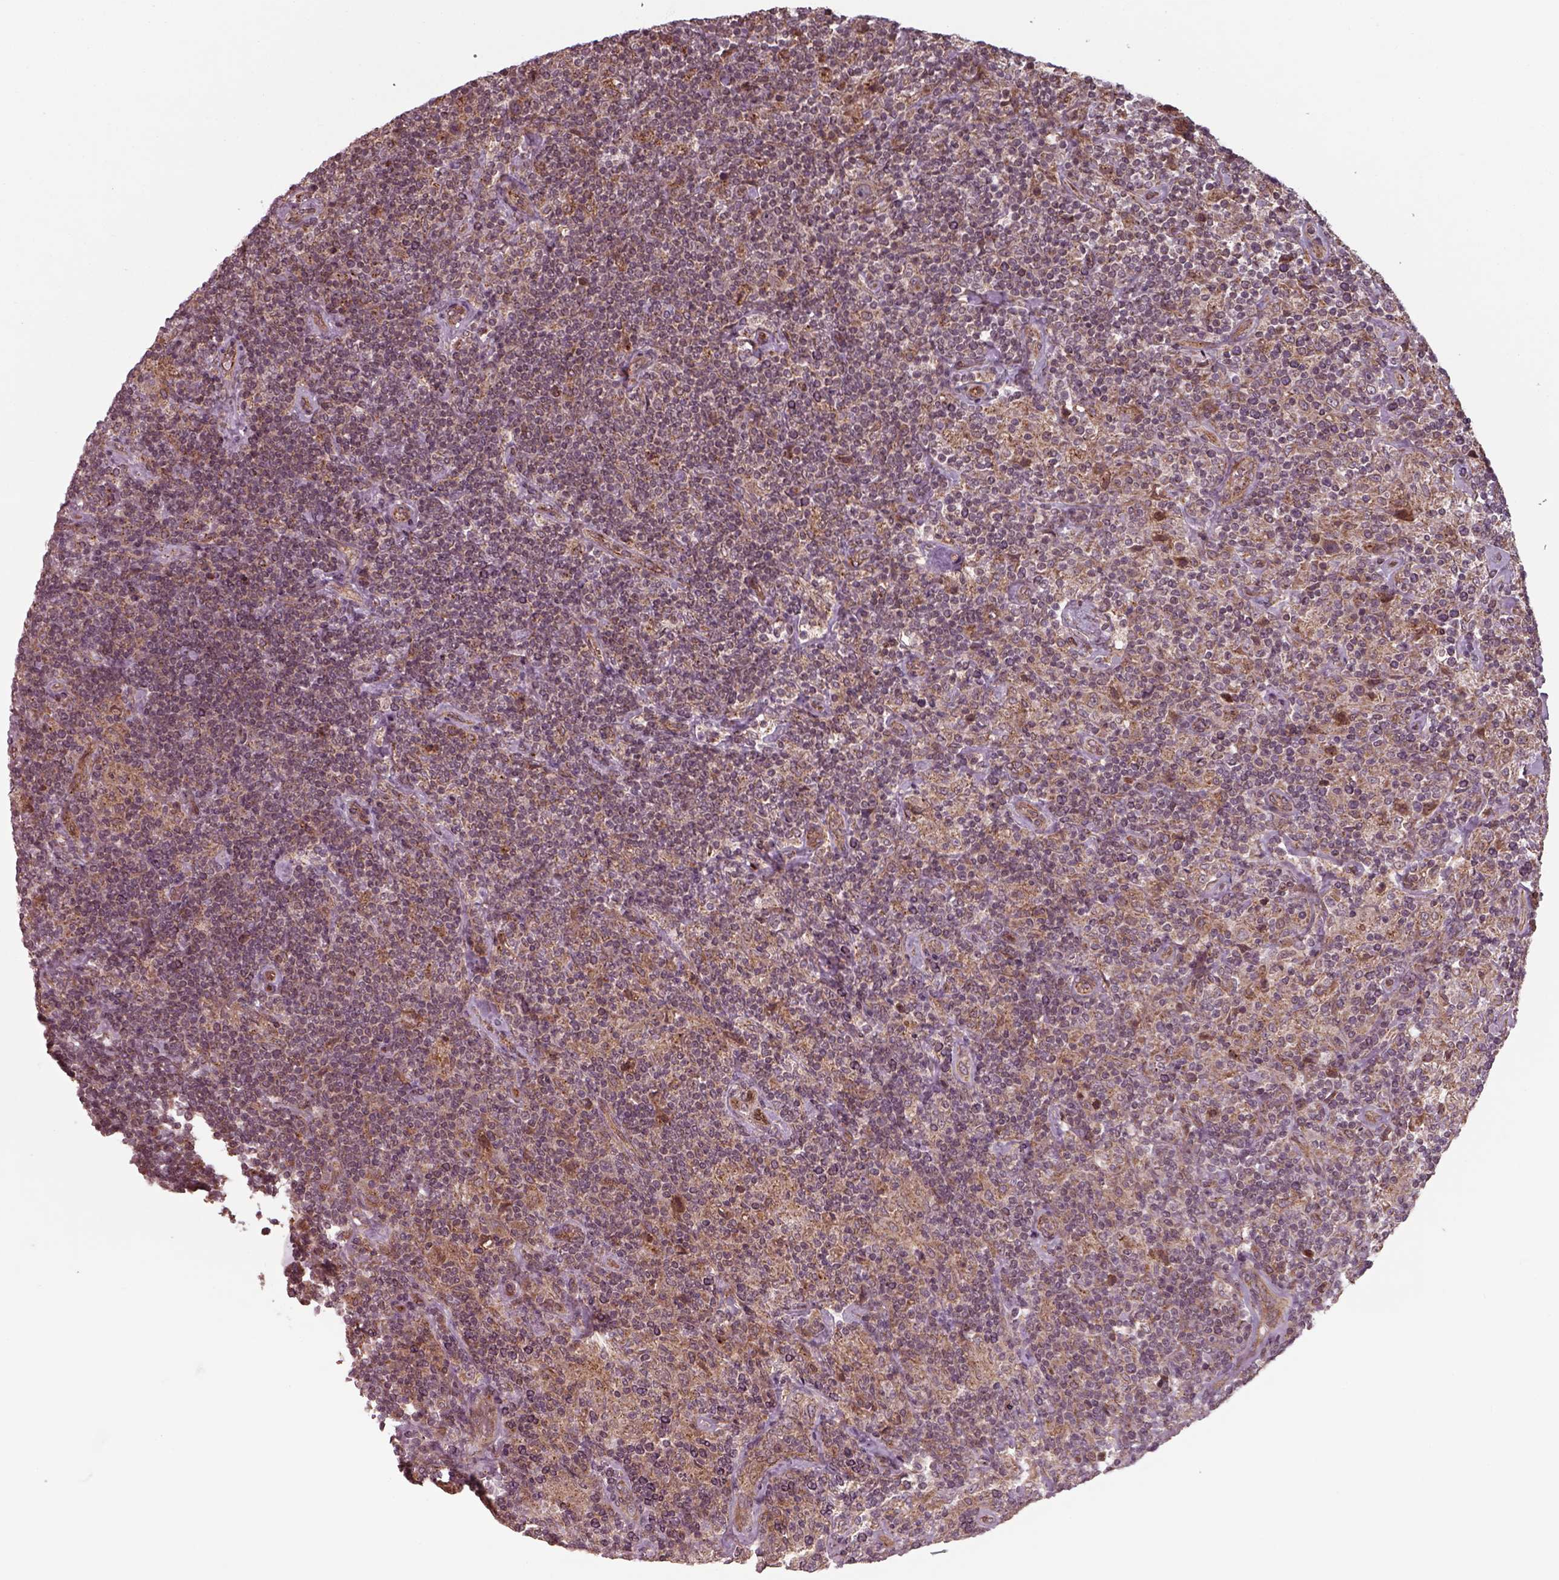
{"staining": {"intensity": "negative", "quantity": "none", "location": "none"}, "tissue": "lymphoma", "cell_type": "Tumor cells", "image_type": "cancer", "snomed": [{"axis": "morphology", "description": "Hodgkin's disease, NOS"}, {"axis": "topography", "description": "Lymph node"}], "caption": "Immunohistochemical staining of lymphoma shows no significant expression in tumor cells. (Immunohistochemistry, brightfield microscopy, high magnification).", "gene": "CHMP3", "patient": {"sex": "male", "age": 70}}